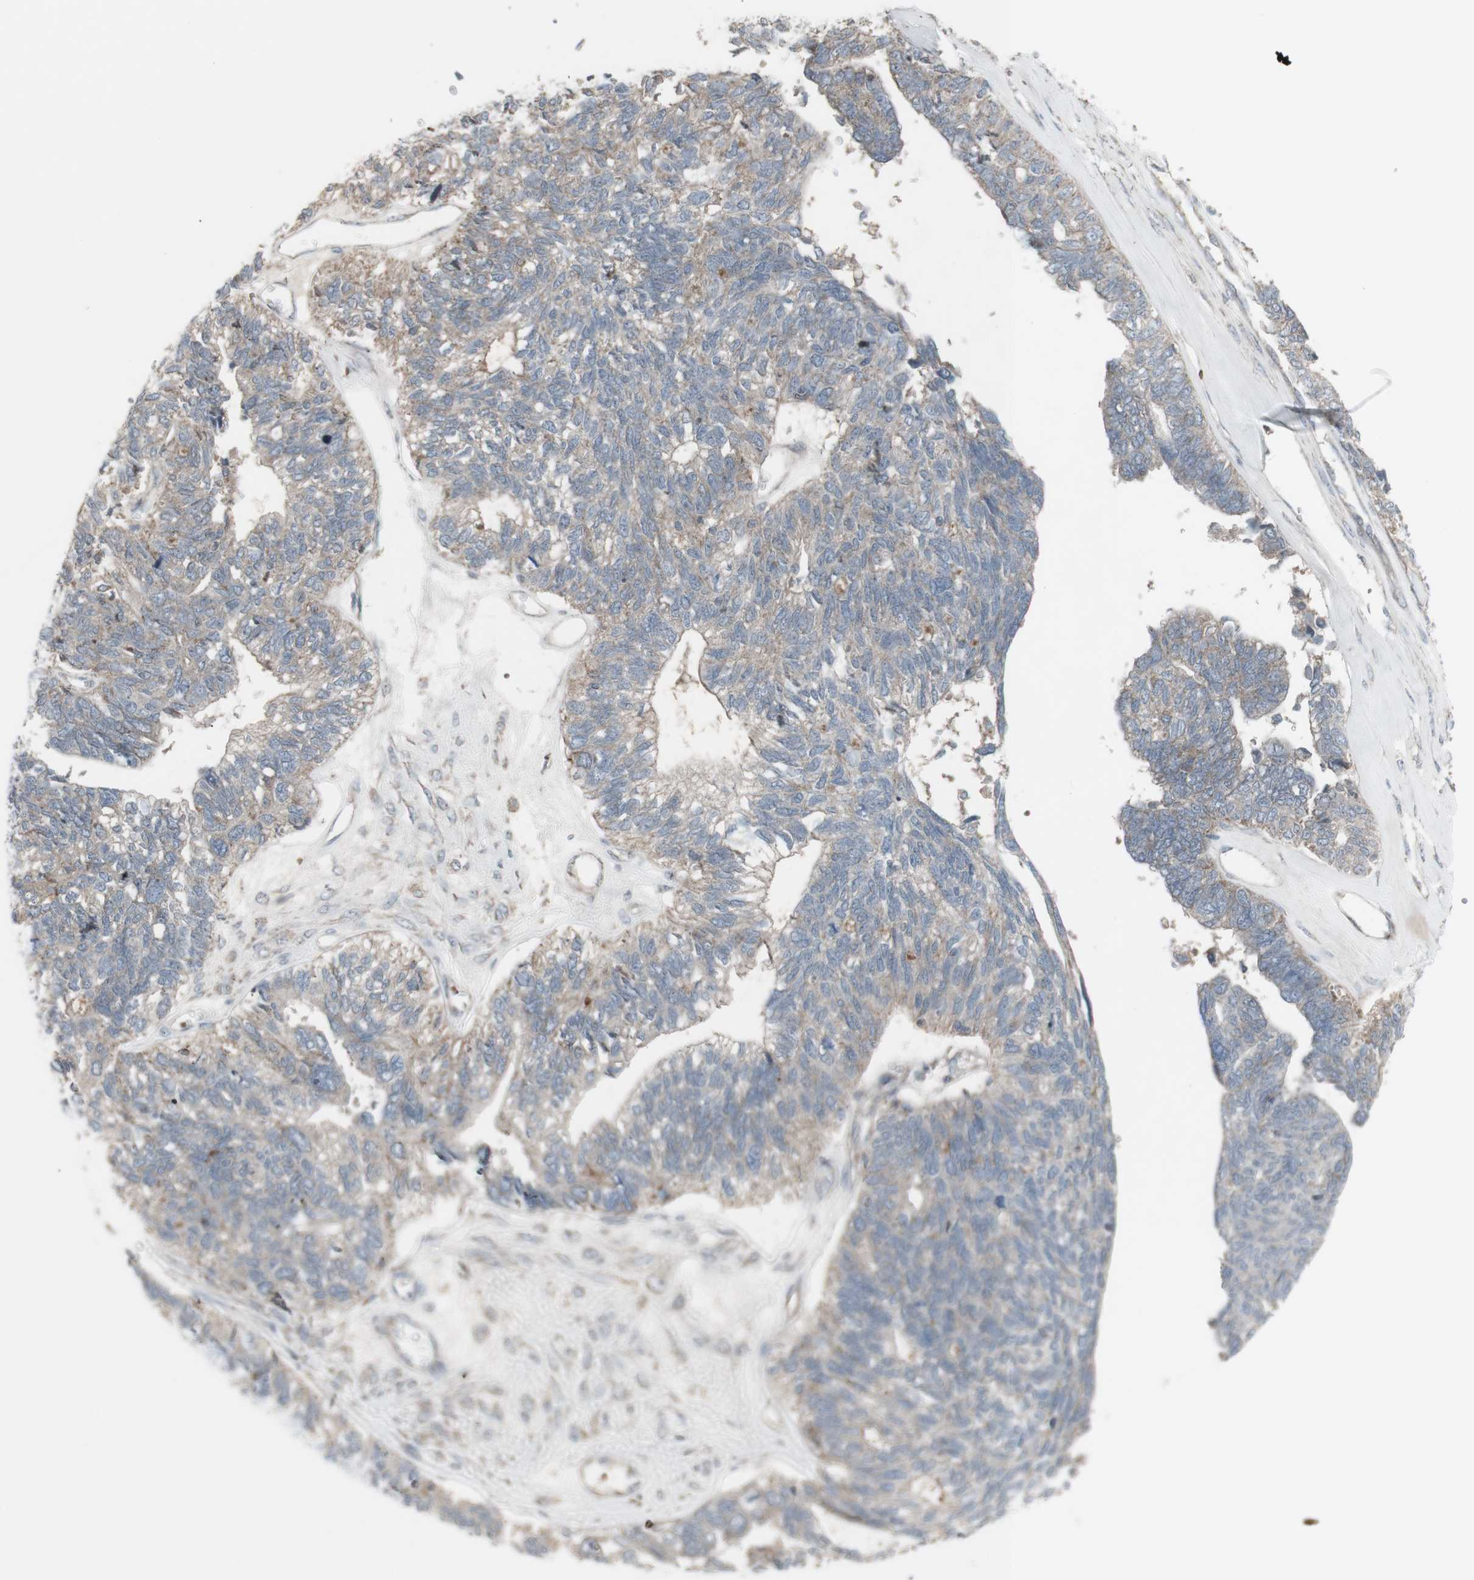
{"staining": {"intensity": "negative", "quantity": "none", "location": "none"}, "tissue": "ovarian cancer", "cell_type": "Tumor cells", "image_type": "cancer", "snomed": [{"axis": "morphology", "description": "Cystadenocarcinoma, serous, NOS"}, {"axis": "topography", "description": "Ovary"}], "caption": "Tumor cells show no significant protein staining in ovarian serous cystadenocarcinoma.", "gene": "SHC1", "patient": {"sex": "female", "age": 79}}